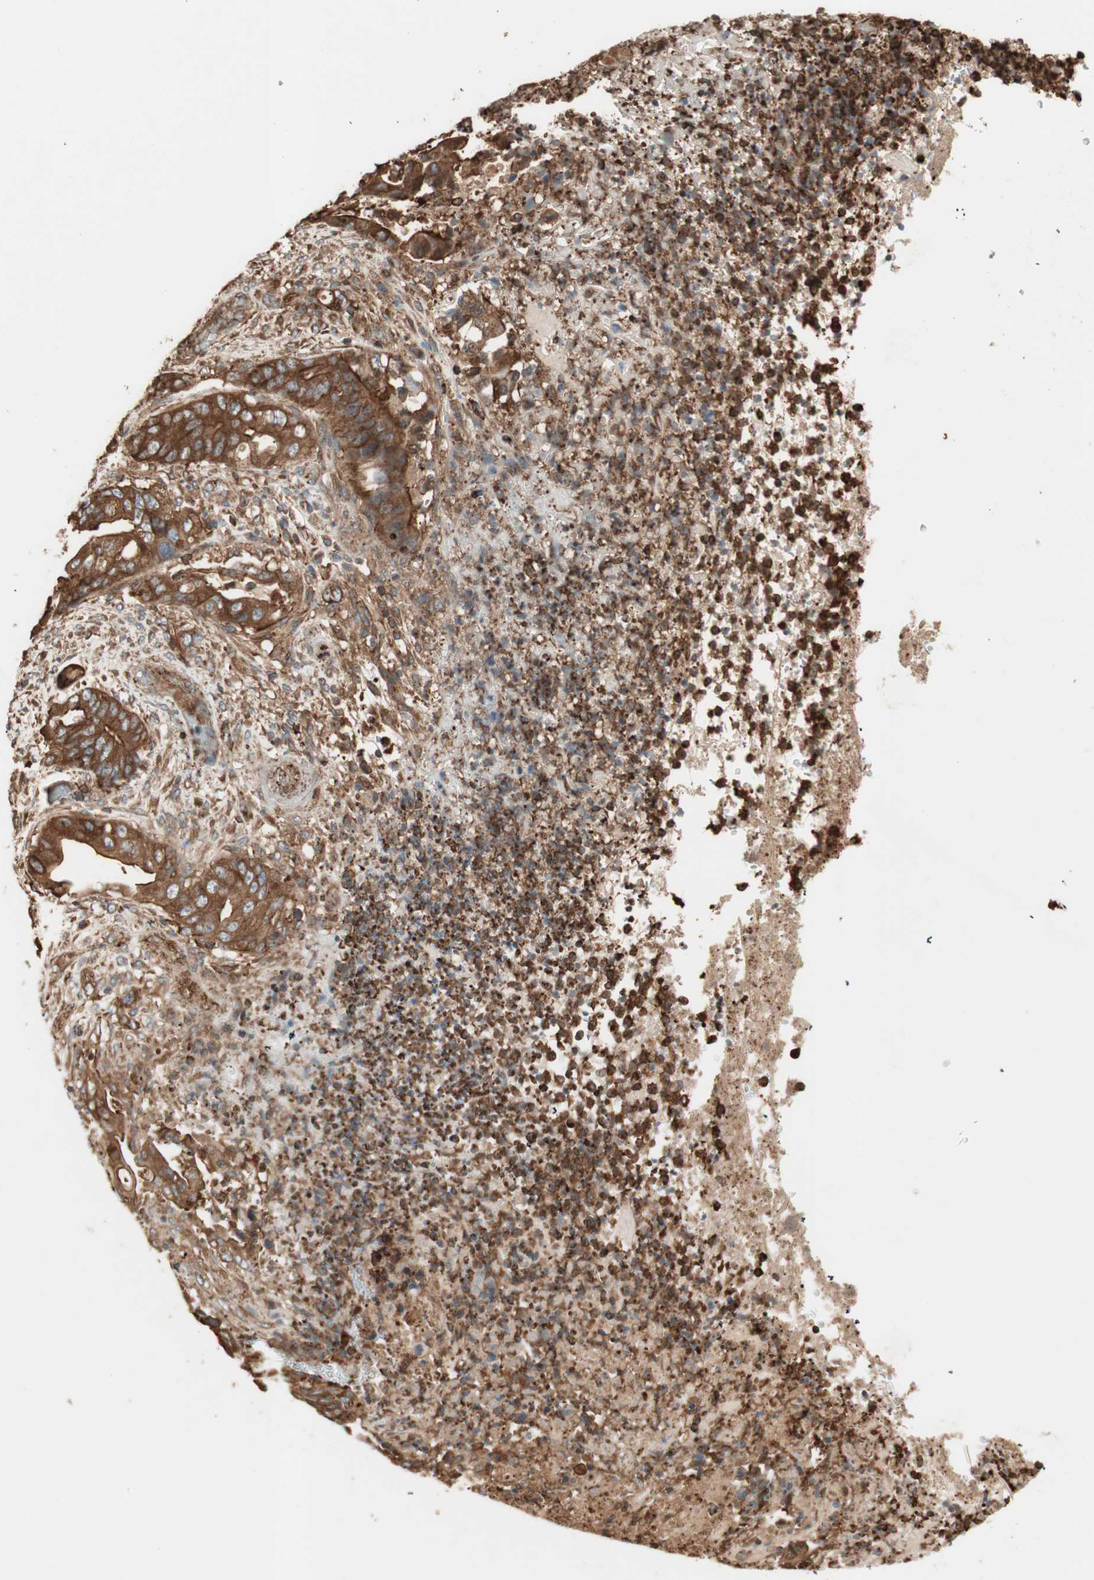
{"staining": {"intensity": "strong", "quantity": ">75%", "location": "cytoplasmic/membranous"}, "tissue": "stomach cancer", "cell_type": "Tumor cells", "image_type": "cancer", "snomed": [{"axis": "morphology", "description": "Adenocarcinoma, NOS"}, {"axis": "topography", "description": "Stomach"}], "caption": "Immunohistochemistry (IHC) image of neoplastic tissue: stomach cancer stained using immunohistochemistry (IHC) displays high levels of strong protein expression localized specifically in the cytoplasmic/membranous of tumor cells, appearing as a cytoplasmic/membranous brown color.", "gene": "TCP11L1", "patient": {"sex": "female", "age": 73}}